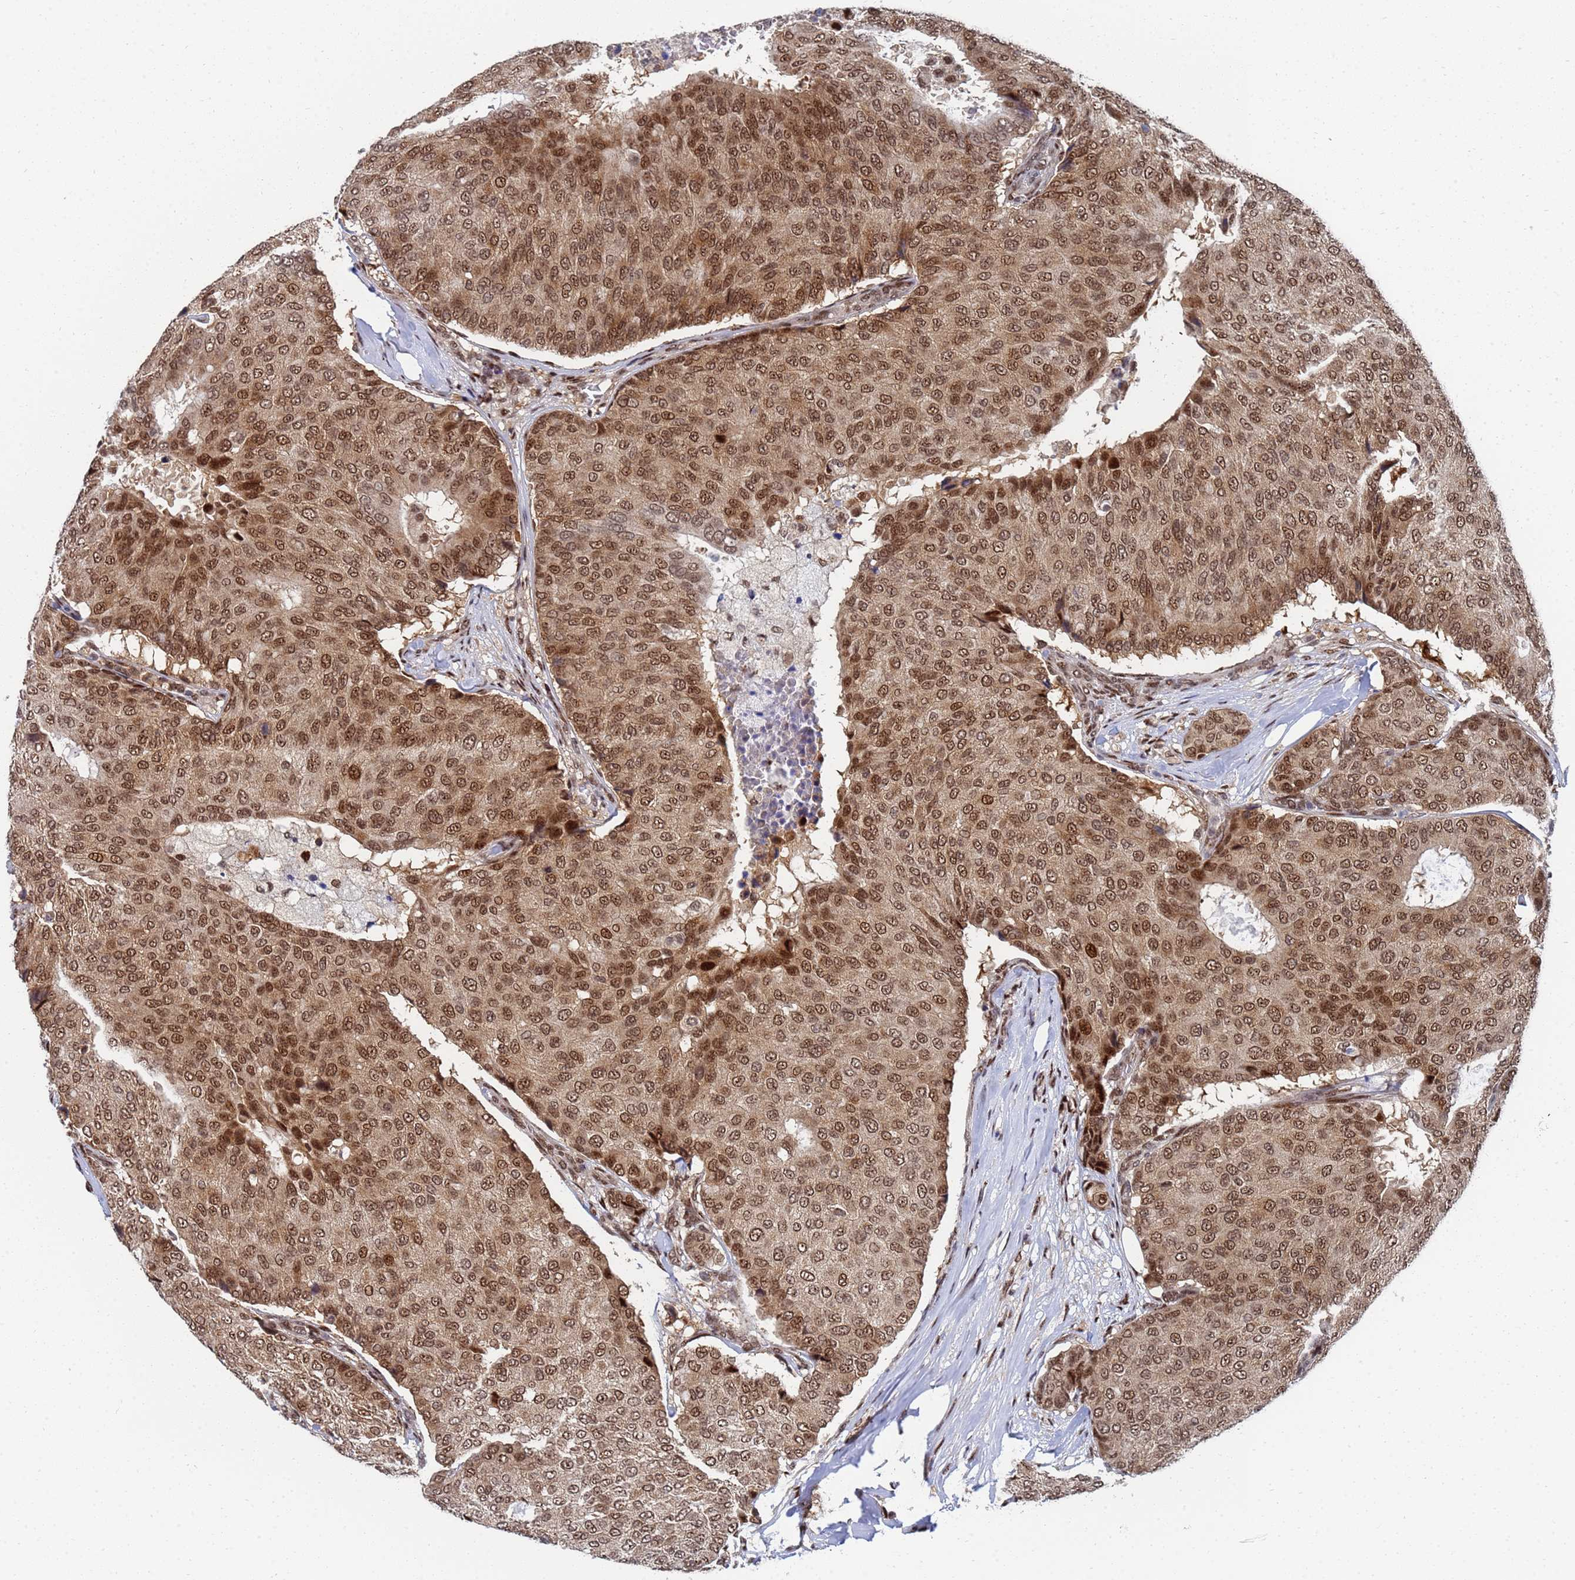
{"staining": {"intensity": "moderate", "quantity": ">75%", "location": "nuclear"}, "tissue": "breast cancer", "cell_type": "Tumor cells", "image_type": "cancer", "snomed": [{"axis": "morphology", "description": "Duct carcinoma"}, {"axis": "topography", "description": "Breast"}], "caption": "Immunohistochemistry of human breast cancer exhibits medium levels of moderate nuclear positivity in approximately >75% of tumor cells.", "gene": "AP5Z1", "patient": {"sex": "female", "age": 75}}